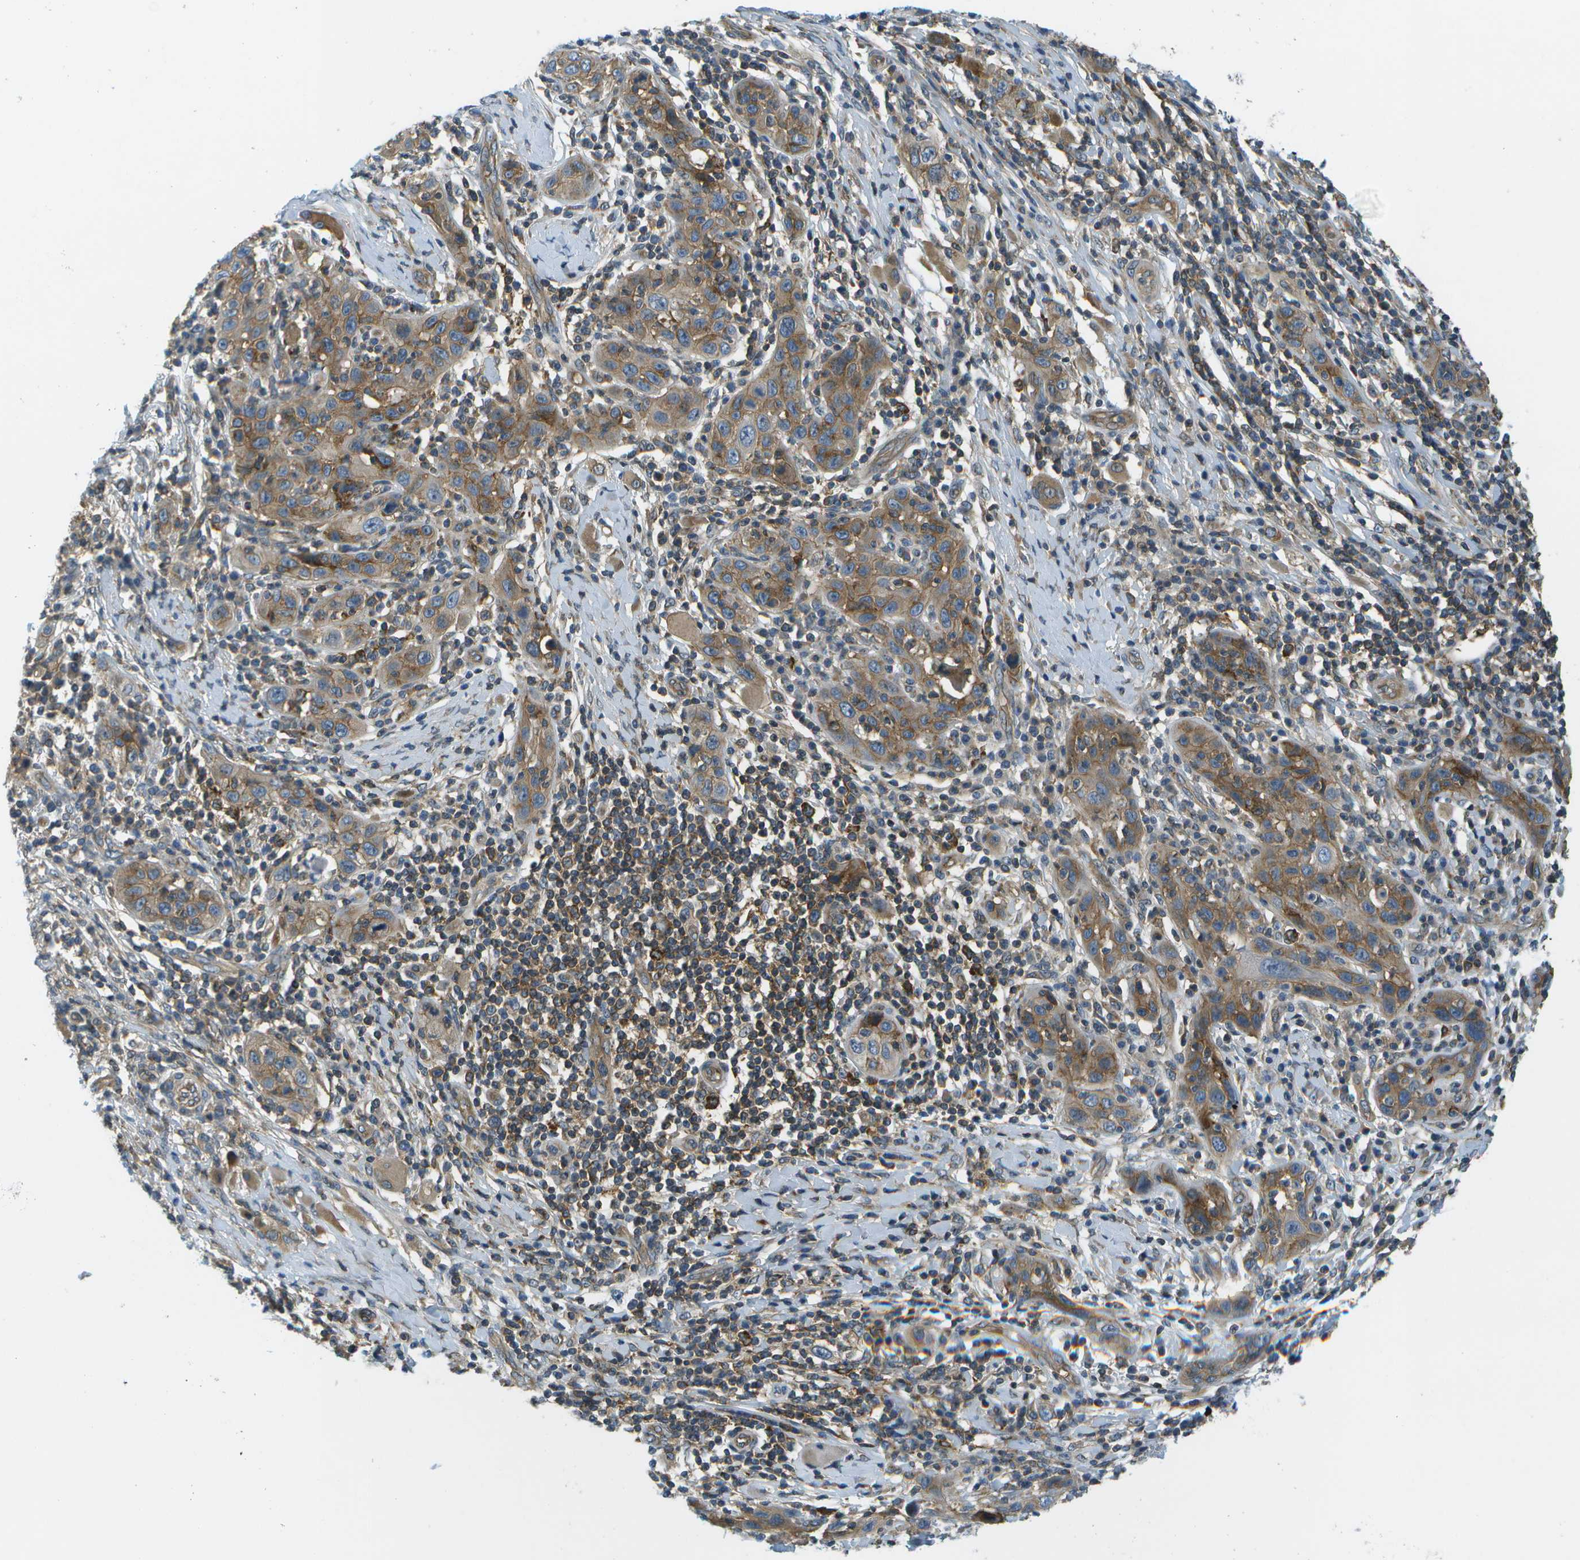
{"staining": {"intensity": "moderate", "quantity": ">75%", "location": "cytoplasmic/membranous"}, "tissue": "skin cancer", "cell_type": "Tumor cells", "image_type": "cancer", "snomed": [{"axis": "morphology", "description": "Squamous cell carcinoma, NOS"}, {"axis": "topography", "description": "Skin"}], "caption": "Moderate cytoplasmic/membranous positivity for a protein is seen in about >75% of tumor cells of skin cancer (squamous cell carcinoma) using immunohistochemistry.", "gene": "CTIF", "patient": {"sex": "female", "age": 88}}